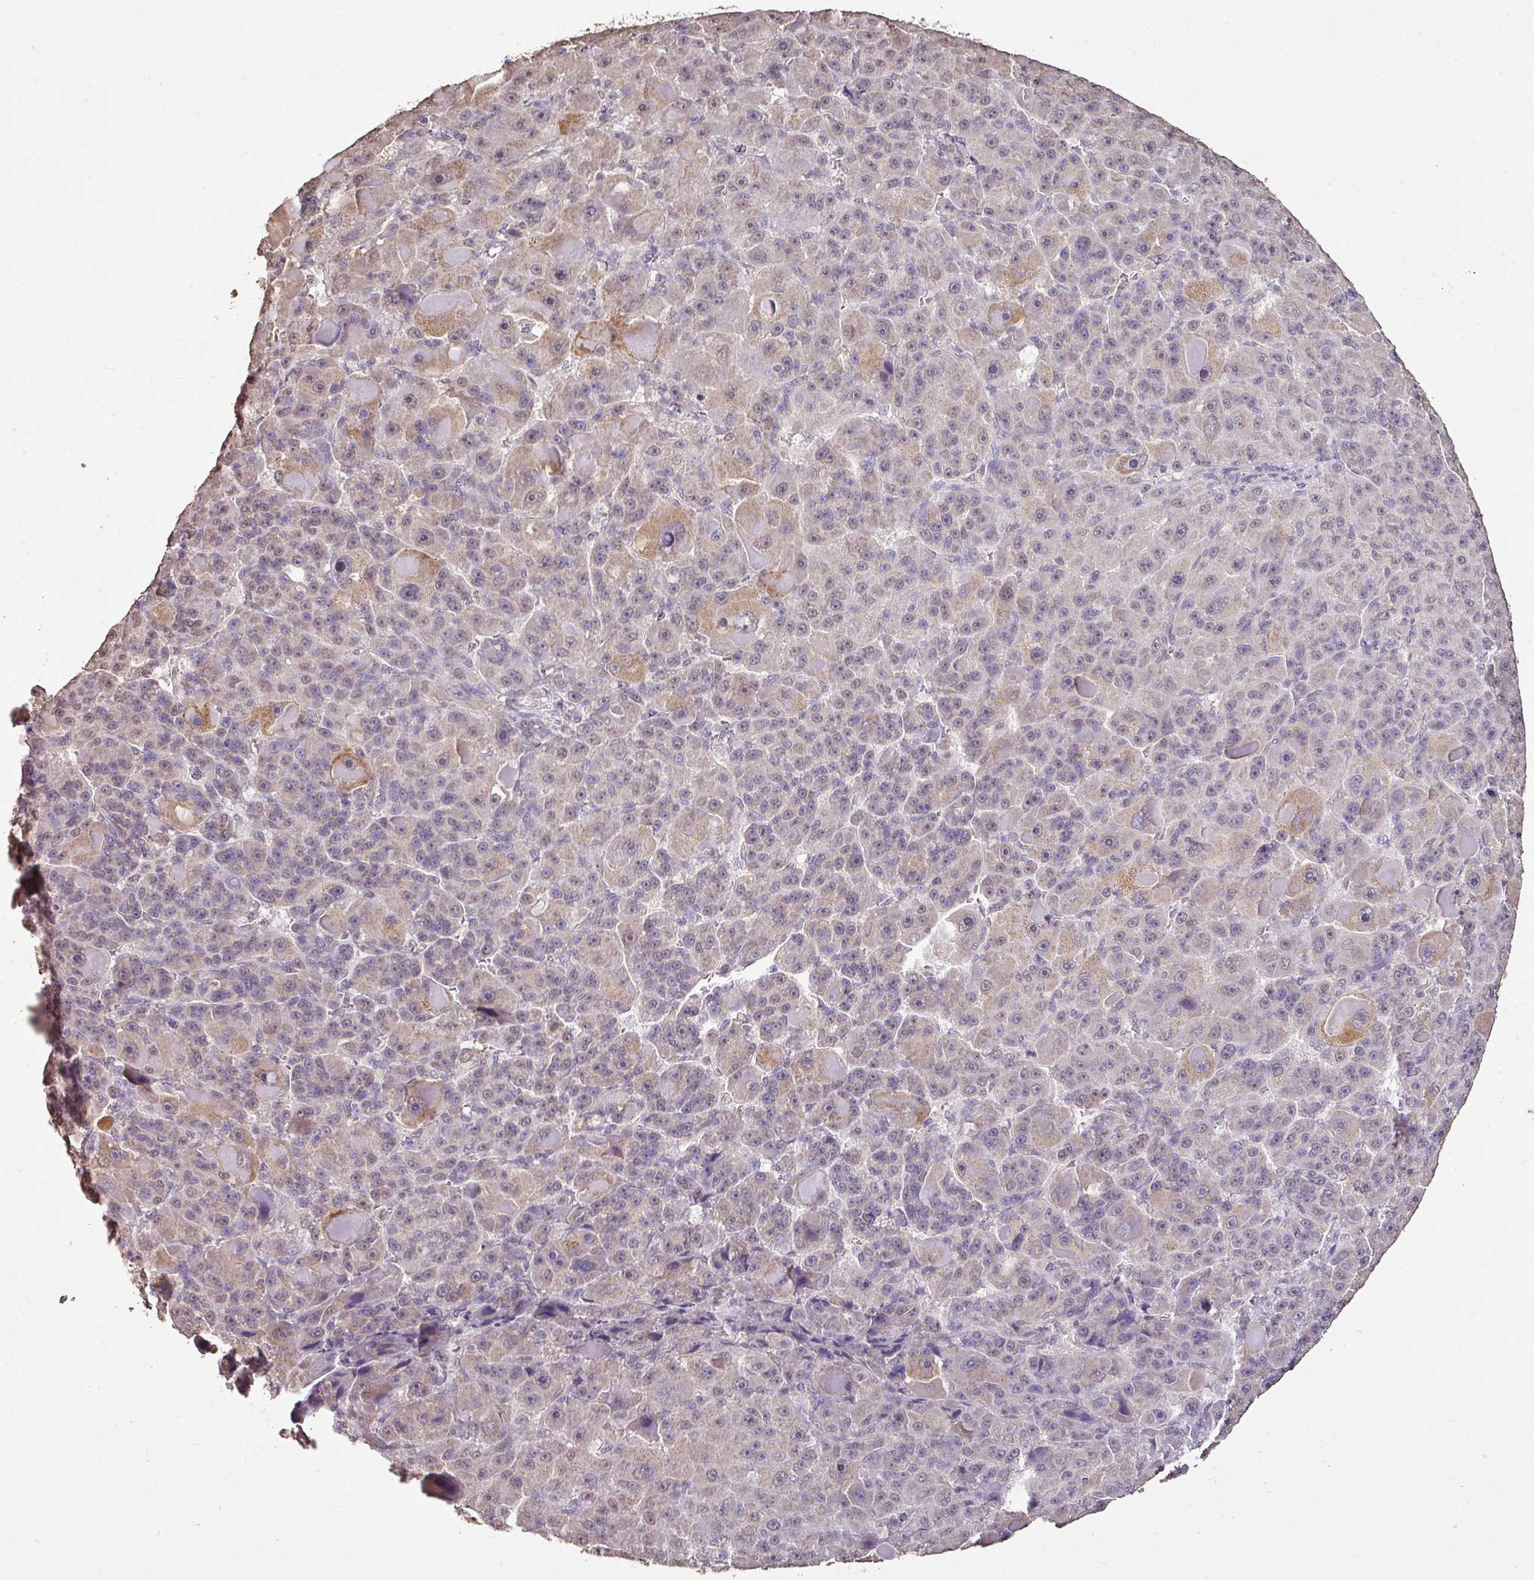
{"staining": {"intensity": "weak", "quantity": "<25%", "location": "cytoplasmic/membranous"}, "tissue": "liver cancer", "cell_type": "Tumor cells", "image_type": "cancer", "snomed": [{"axis": "morphology", "description": "Carcinoma, Hepatocellular, NOS"}, {"axis": "topography", "description": "Liver"}], "caption": "IHC image of human liver cancer stained for a protein (brown), which exhibits no expression in tumor cells.", "gene": "JPH2", "patient": {"sex": "male", "age": 76}}